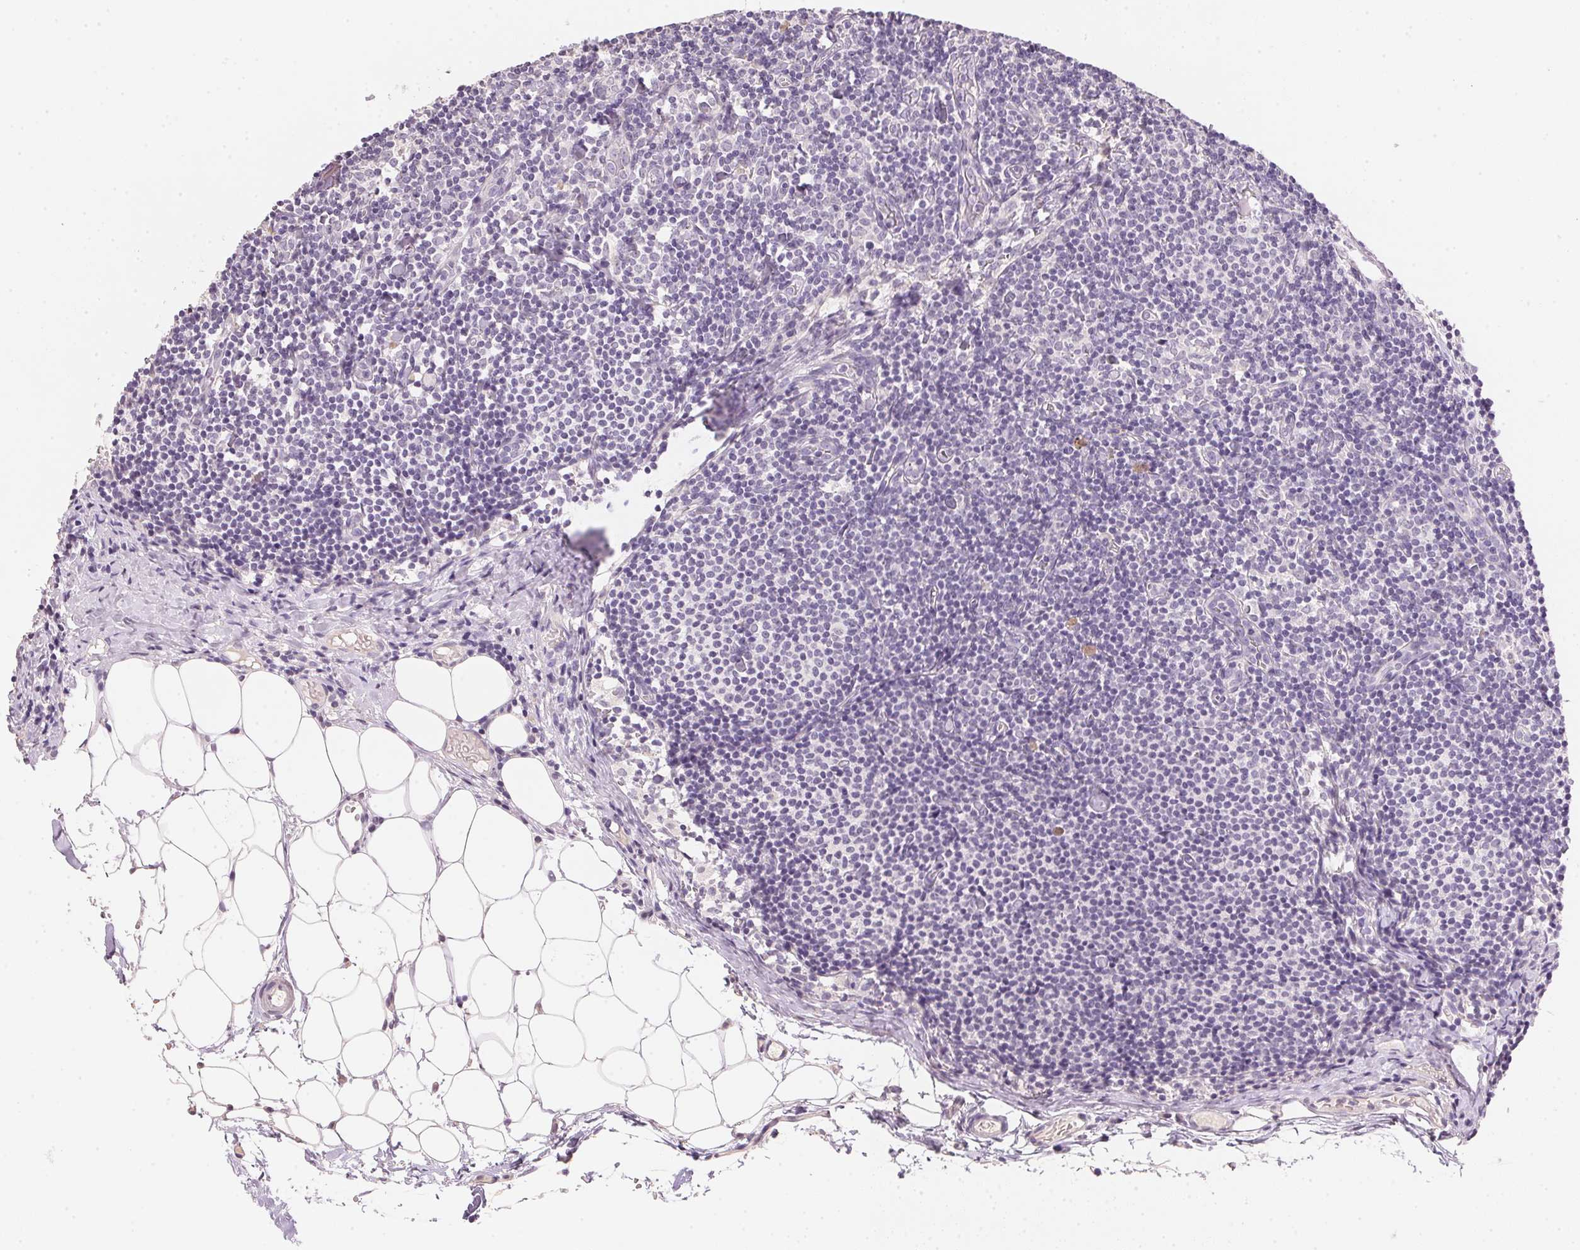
{"staining": {"intensity": "negative", "quantity": "none", "location": "none"}, "tissue": "lymph node", "cell_type": "Germinal center cells", "image_type": "normal", "snomed": [{"axis": "morphology", "description": "Normal tissue, NOS"}, {"axis": "topography", "description": "Lymph node"}], "caption": "This is an immunohistochemistry (IHC) image of benign human lymph node. There is no positivity in germinal center cells.", "gene": "DHCR24", "patient": {"sex": "female", "age": 41}}